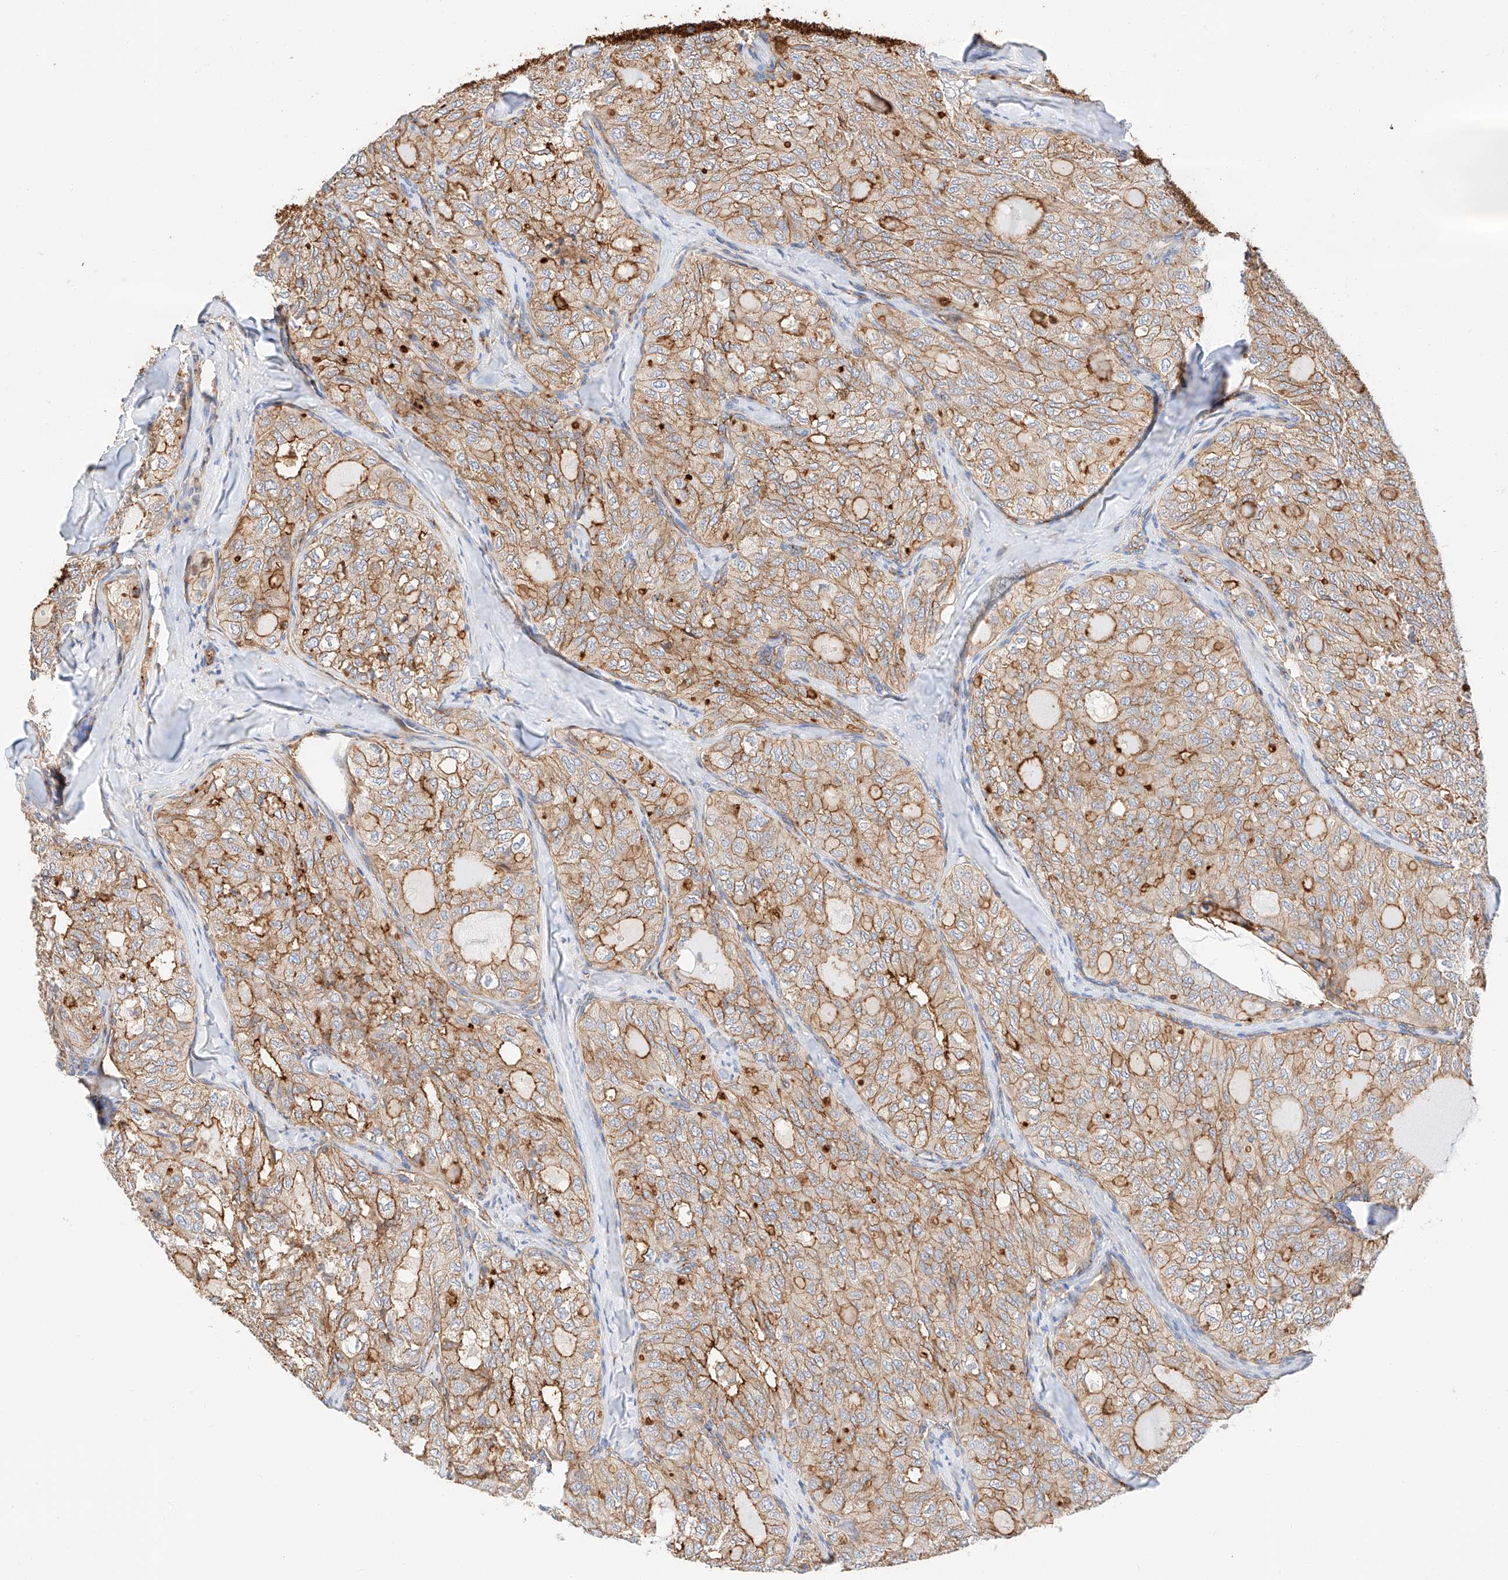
{"staining": {"intensity": "strong", "quantity": ">75%", "location": "cytoplasmic/membranous"}, "tissue": "thyroid cancer", "cell_type": "Tumor cells", "image_type": "cancer", "snomed": [{"axis": "morphology", "description": "Follicular adenoma carcinoma, NOS"}, {"axis": "topography", "description": "Thyroid gland"}], "caption": "Brown immunohistochemical staining in thyroid cancer displays strong cytoplasmic/membranous positivity in approximately >75% of tumor cells. (Brightfield microscopy of DAB IHC at high magnification).", "gene": "HAUS4", "patient": {"sex": "male", "age": 75}}